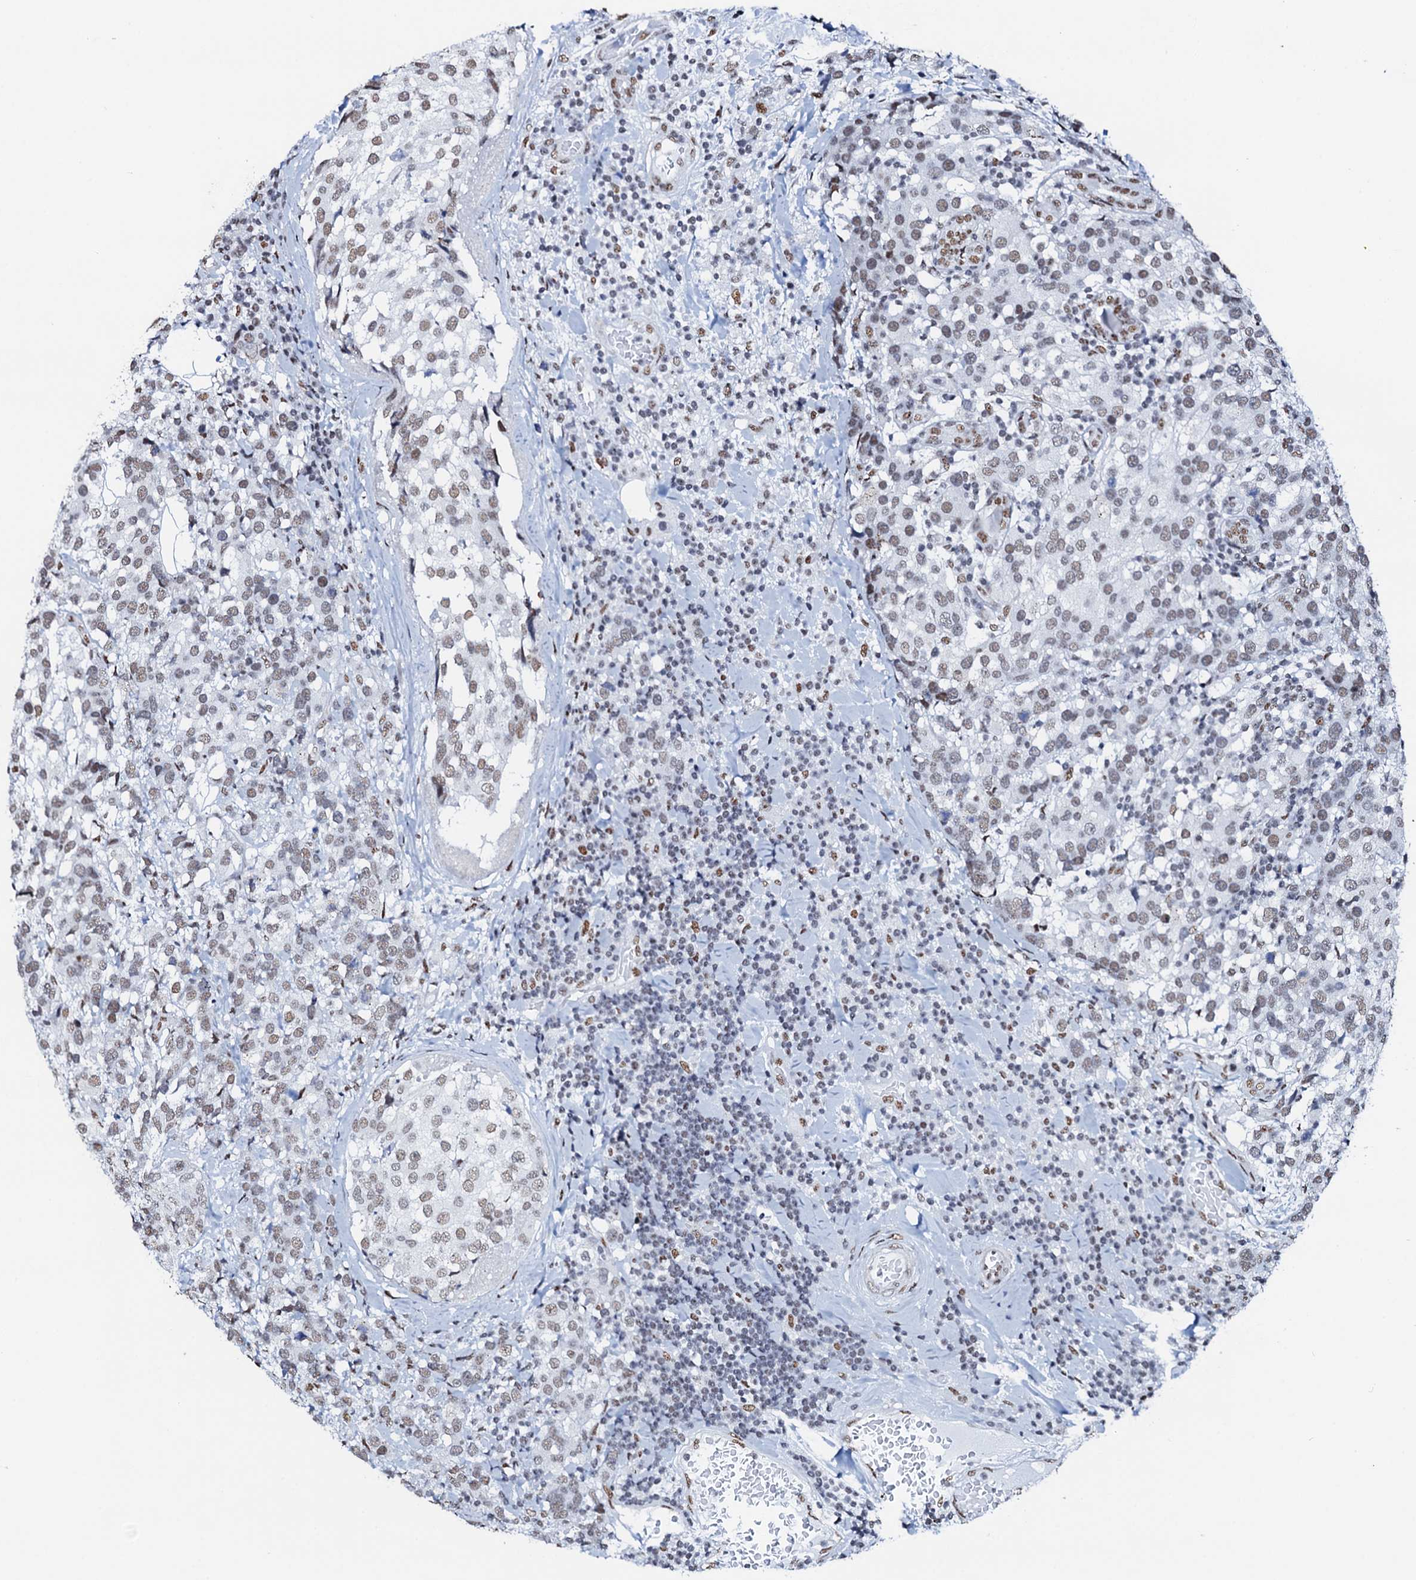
{"staining": {"intensity": "weak", "quantity": ">75%", "location": "nuclear"}, "tissue": "breast cancer", "cell_type": "Tumor cells", "image_type": "cancer", "snomed": [{"axis": "morphology", "description": "Lobular carcinoma"}, {"axis": "topography", "description": "Breast"}], "caption": "A photomicrograph showing weak nuclear expression in about >75% of tumor cells in lobular carcinoma (breast), as visualized by brown immunohistochemical staining.", "gene": "NKAPD1", "patient": {"sex": "female", "age": 59}}